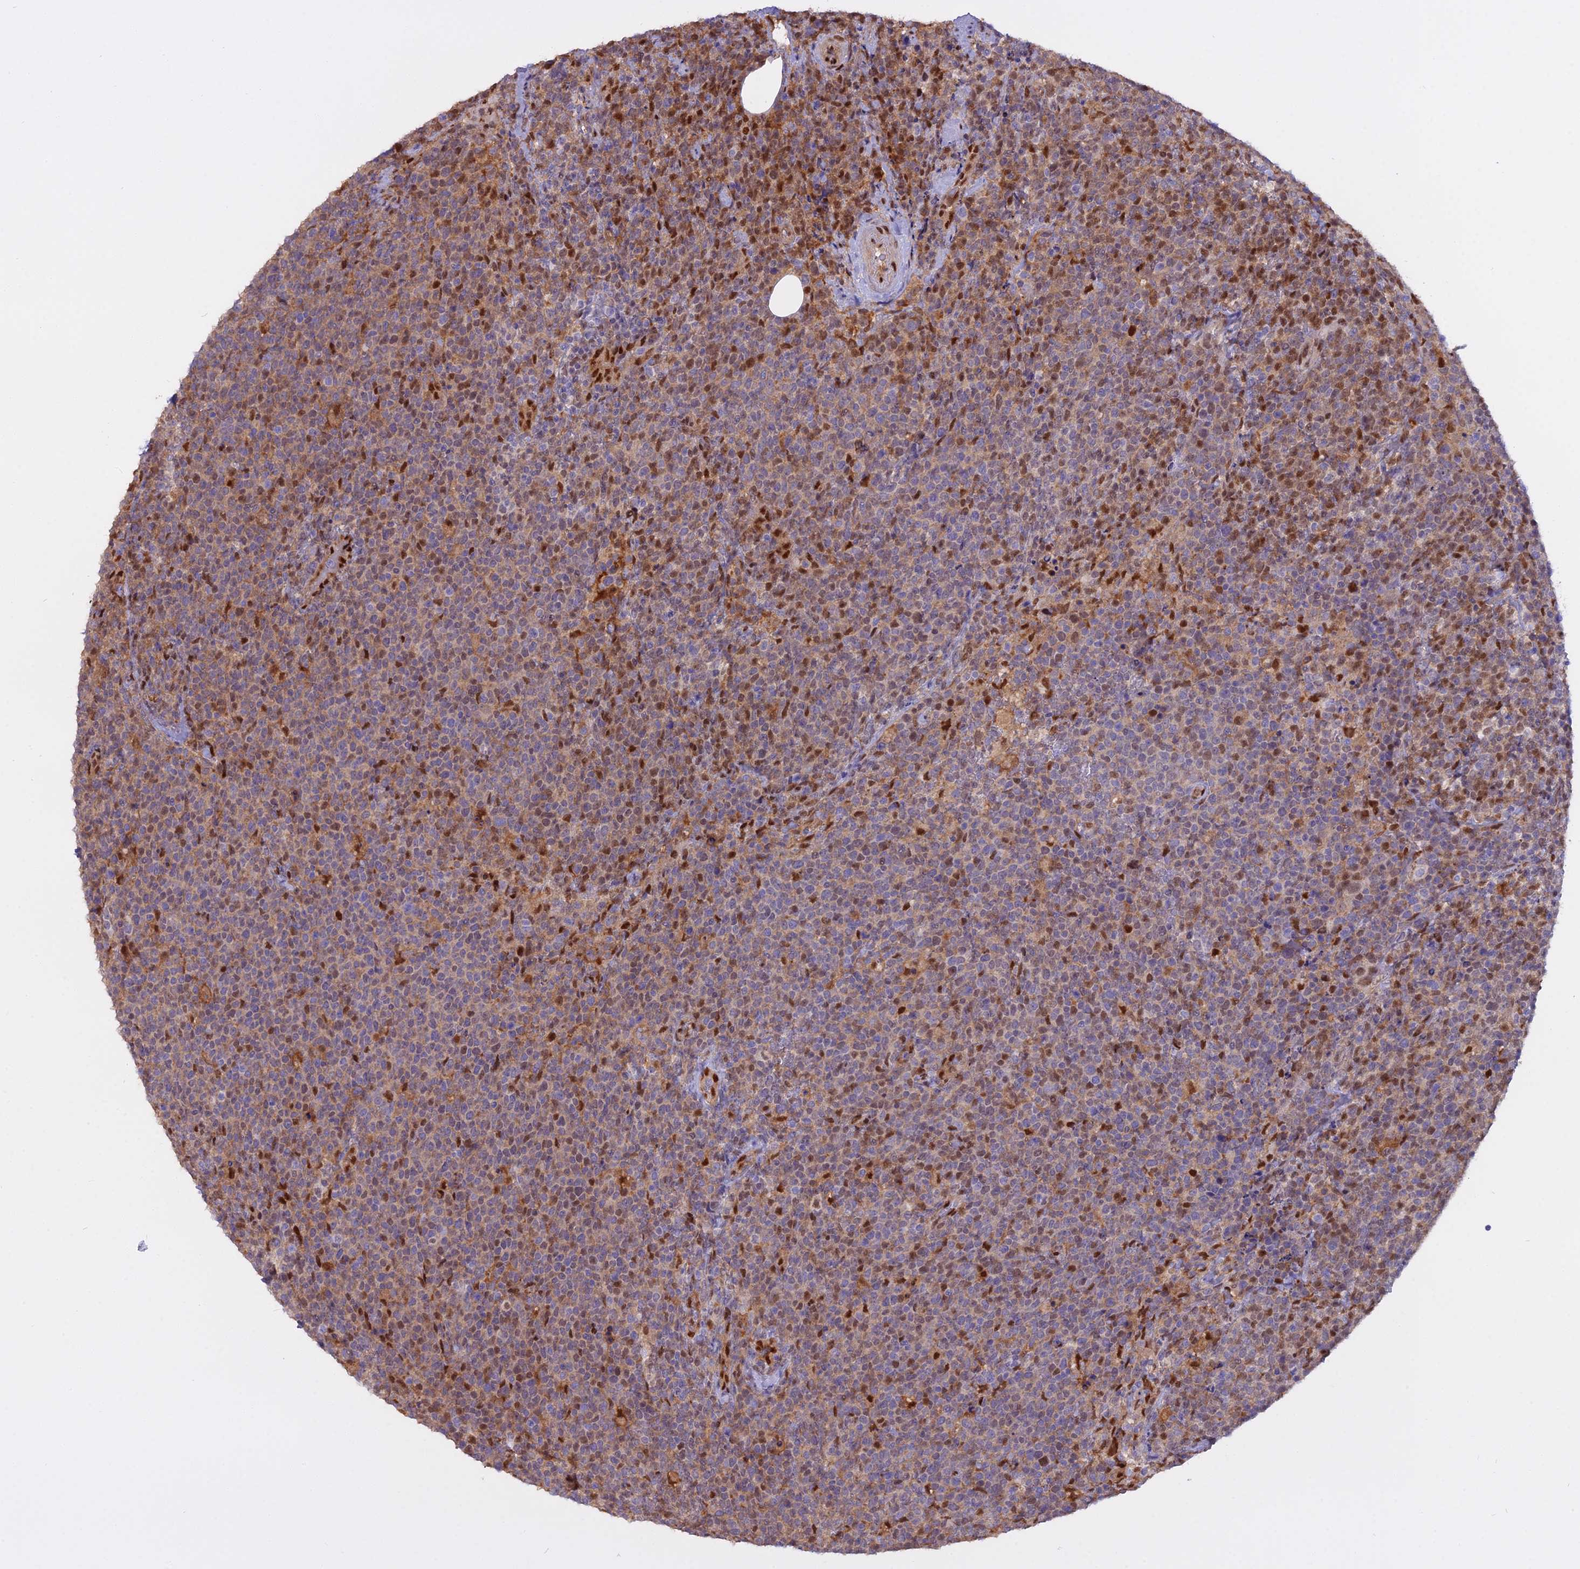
{"staining": {"intensity": "moderate", "quantity": "25%-75%", "location": "nuclear"}, "tissue": "lymphoma", "cell_type": "Tumor cells", "image_type": "cancer", "snomed": [{"axis": "morphology", "description": "Malignant lymphoma, non-Hodgkin's type, High grade"}, {"axis": "topography", "description": "Lymph node"}], "caption": "Lymphoma was stained to show a protein in brown. There is medium levels of moderate nuclear positivity in approximately 25%-75% of tumor cells.", "gene": "NPEPL1", "patient": {"sex": "male", "age": 61}}